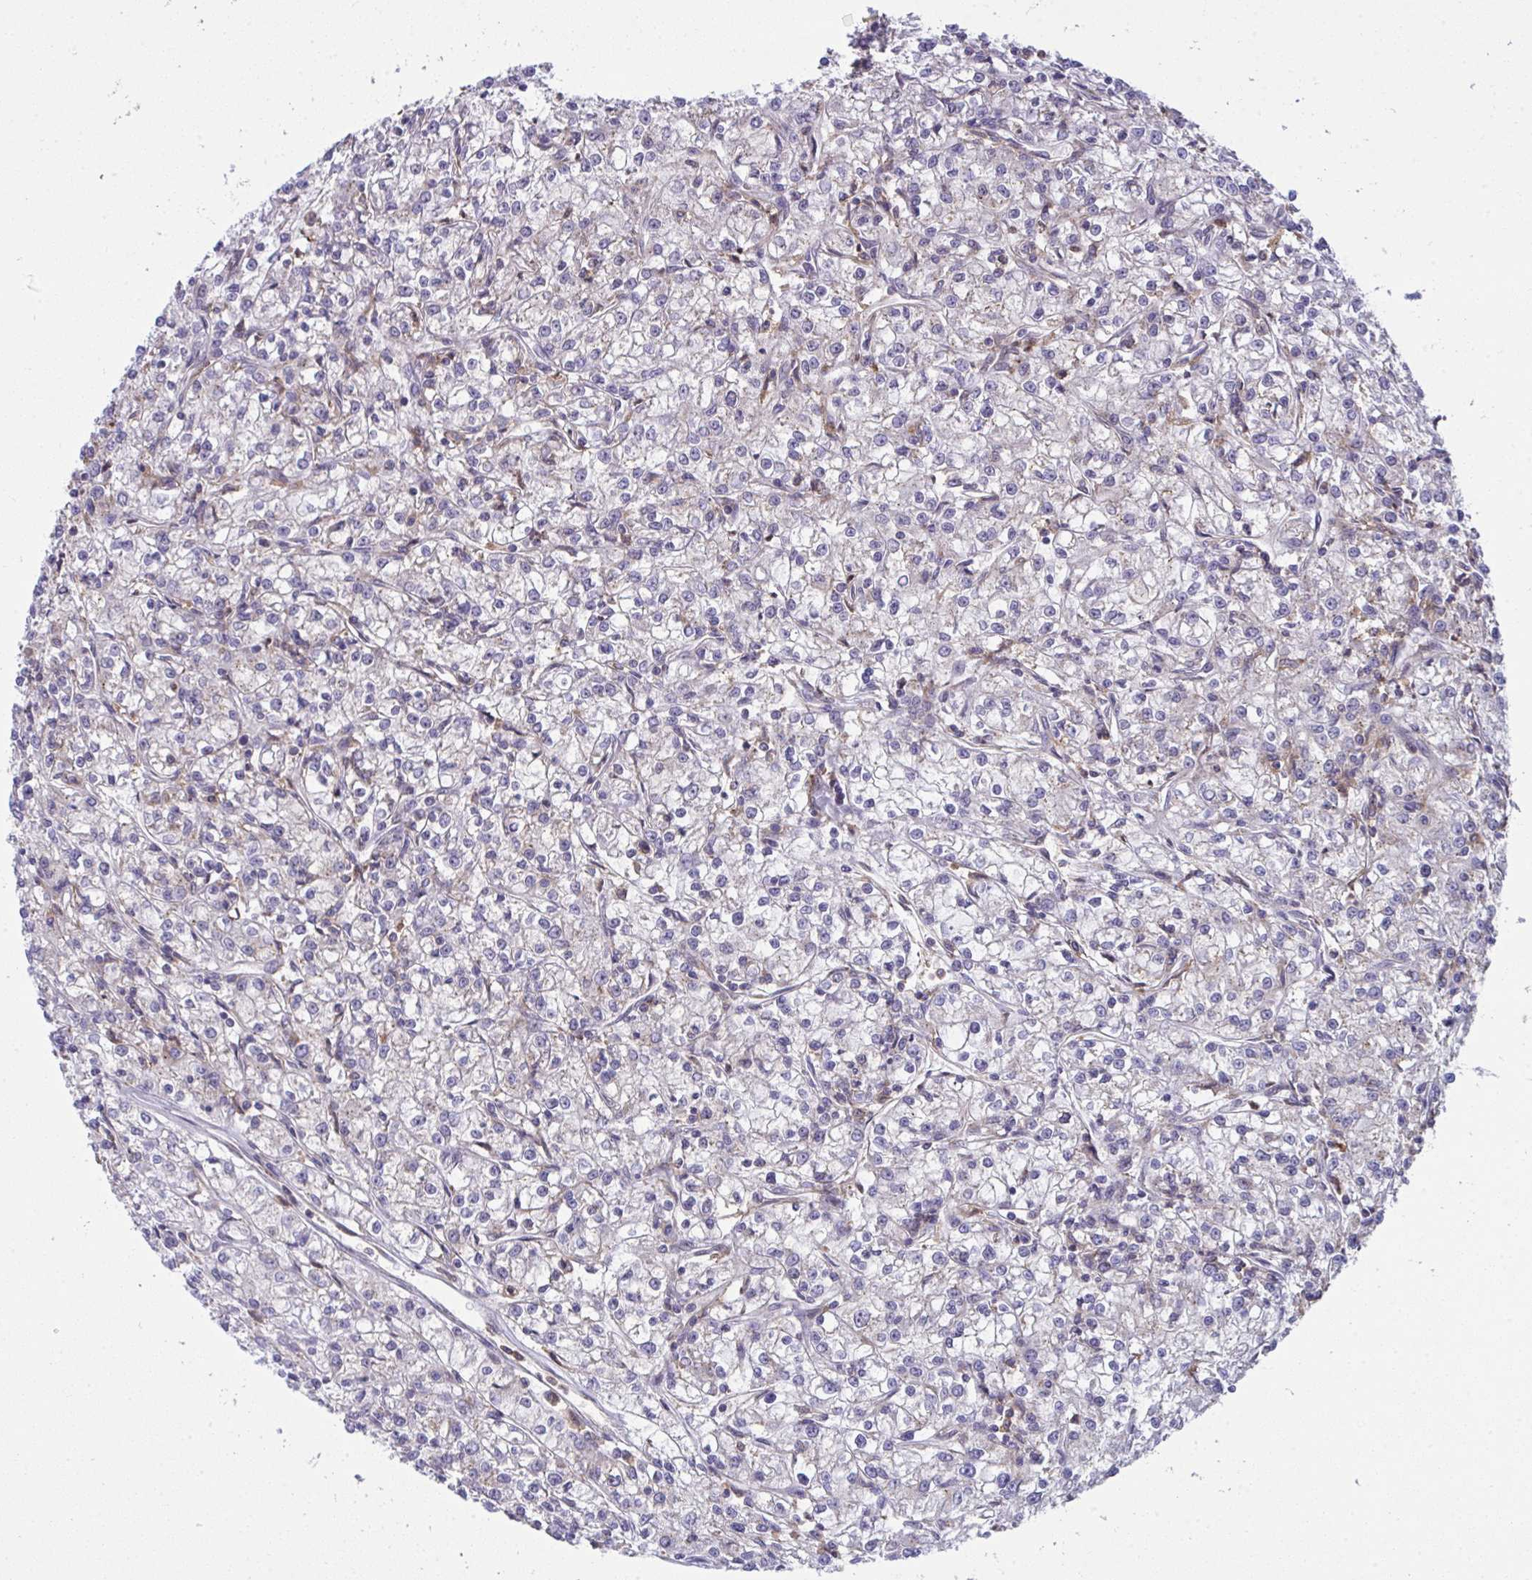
{"staining": {"intensity": "negative", "quantity": "none", "location": "none"}, "tissue": "renal cancer", "cell_type": "Tumor cells", "image_type": "cancer", "snomed": [{"axis": "morphology", "description": "Adenocarcinoma, NOS"}, {"axis": "topography", "description": "Kidney"}], "caption": "The image displays no significant positivity in tumor cells of renal cancer. Nuclei are stained in blue.", "gene": "ALDH16A1", "patient": {"sex": "female", "age": 59}}